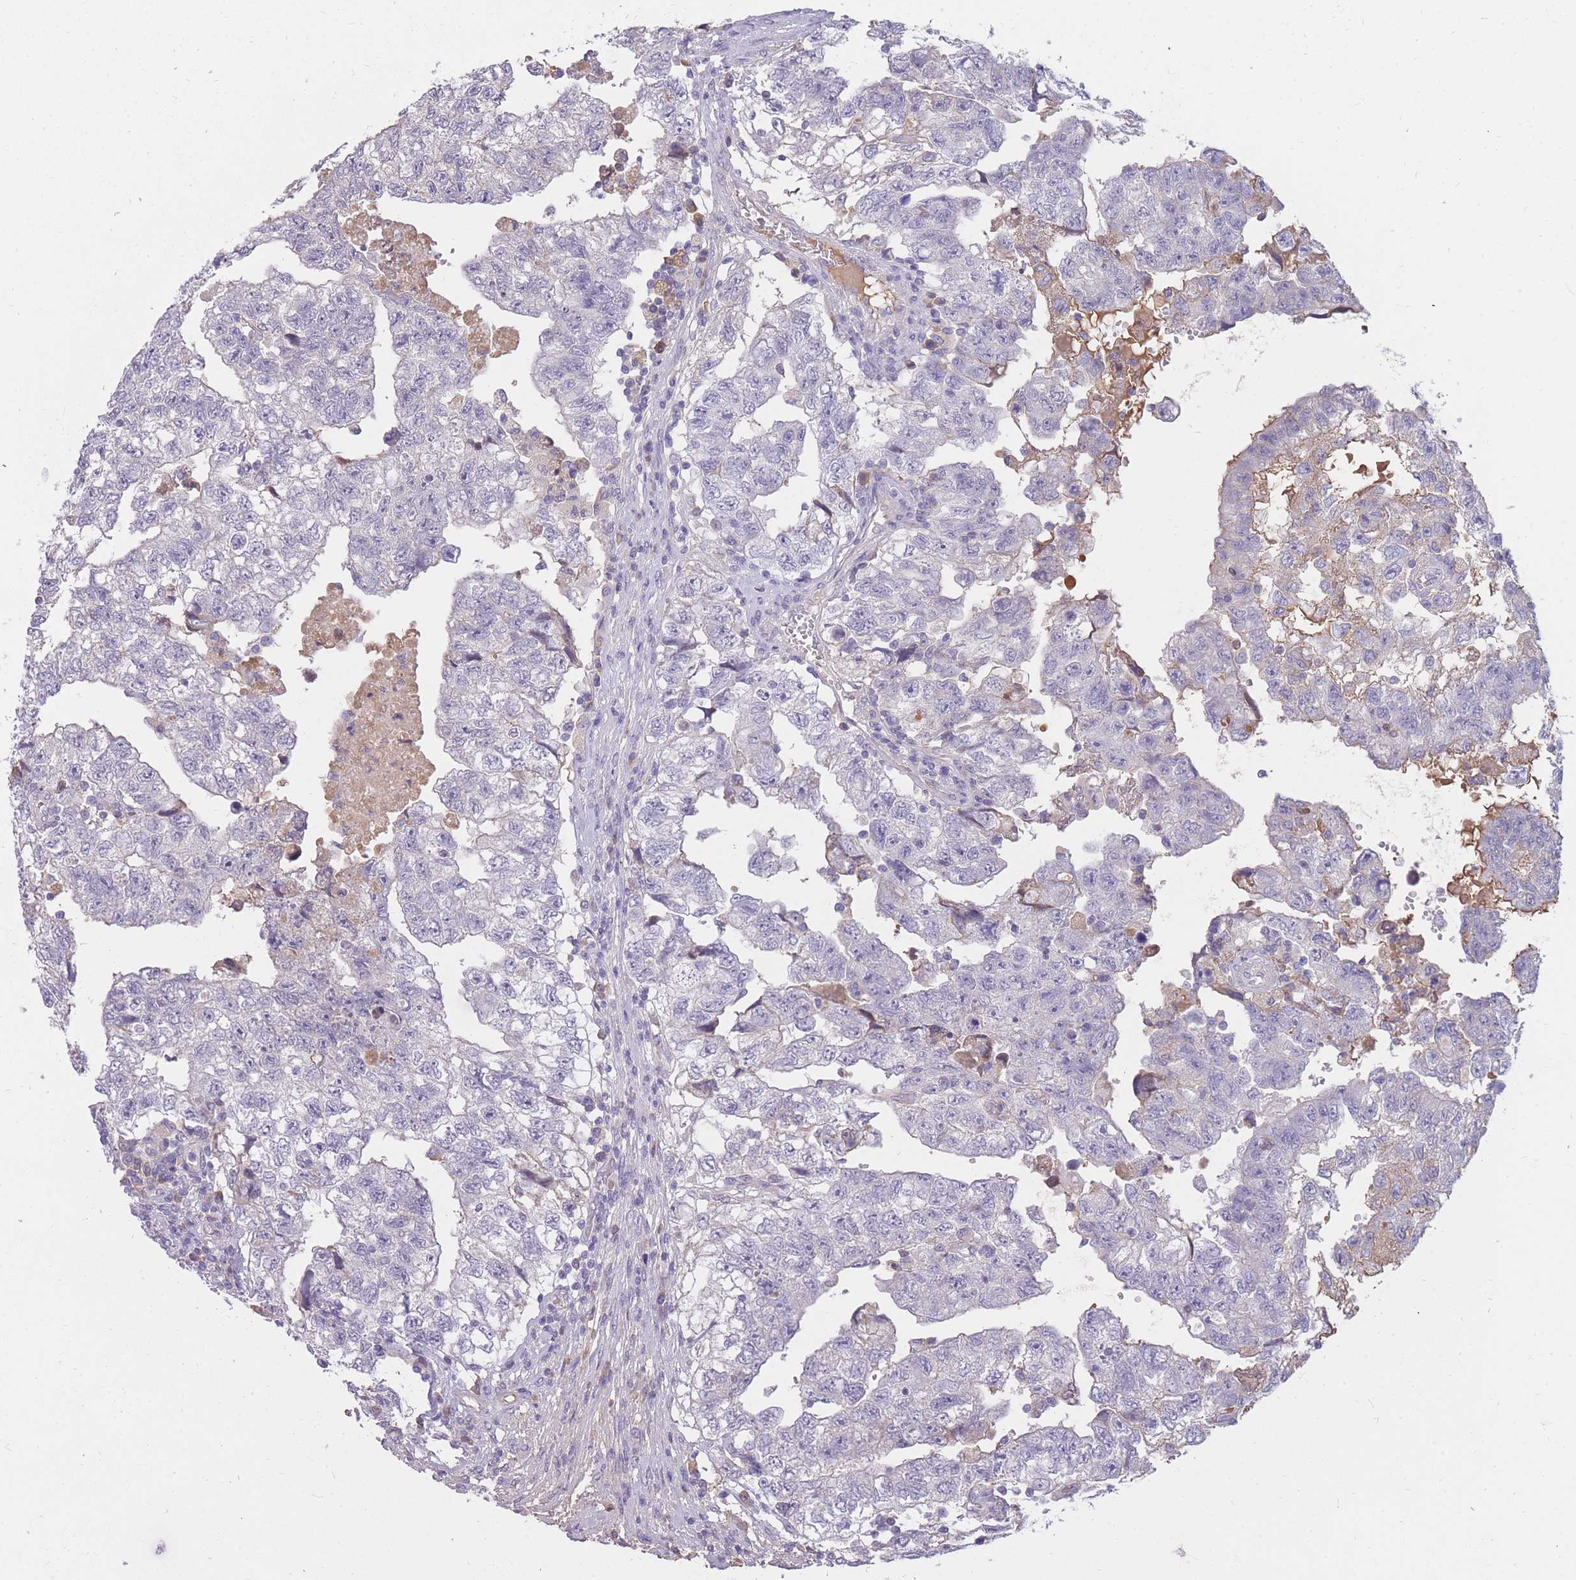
{"staining": {"intensity": "negative", "quantity": "none", "location": "none"}, "tissue": "testis cancer", "cell_type": "Tumor cells", "image_type": "cancer", "snomed": [{"axis": "morphology", "description": "Carcinoma, Embryonal, NOS"}, {"axis": "topography", "description": "Testis"}], "caption": "Human testis cancer (embryonal carcinoma) stained for a protein using immunohistochemistry (IHC) reveals no expression in tumor cells.", "gene": "TPSD1", "patient": {"sex": "male", "age": 36}}